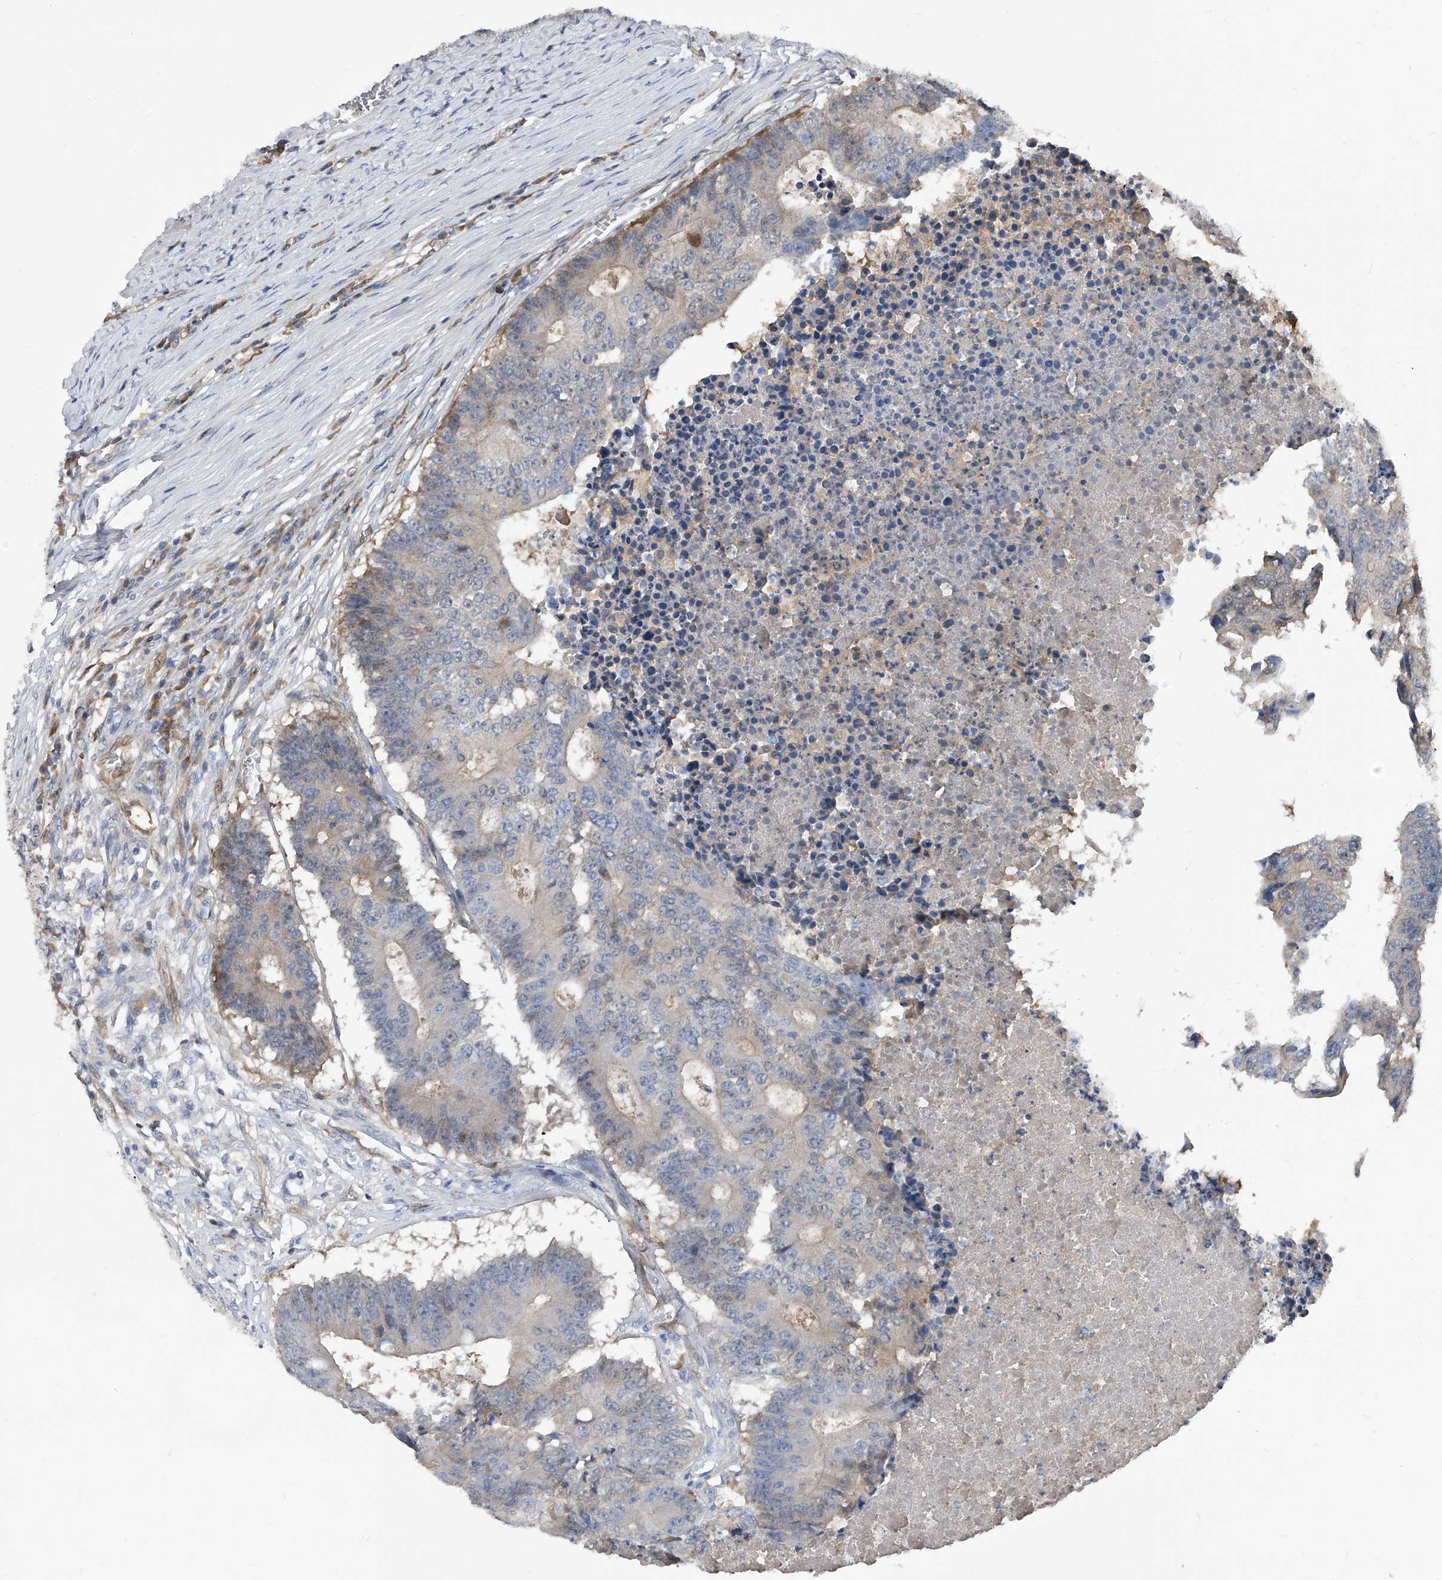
{"staining": {"intensity": "weak", "quantity": "25%-75%", "location": "cytoplasmic/membranous"}, "tissue": "colorectal cancer", "cell_type": "Tumor cells", "image_type": "cancer", "snomed": [{"axis": "morphology", "description": "Adenocarcinoma, NOS"}, {"axis": "topography", "description": "Colon"}], "caption": "Weak cytoplasmic/membranous protein expression is seen in about 25%-75% of tumor cells in colorectal cancer. (Stains: DAB in brown, nuclei in blue, Microscopy: brightfield microscopy at high magnification).", "gene": "MAP2K6", "patient": {"sex": "male", "age": 87}}